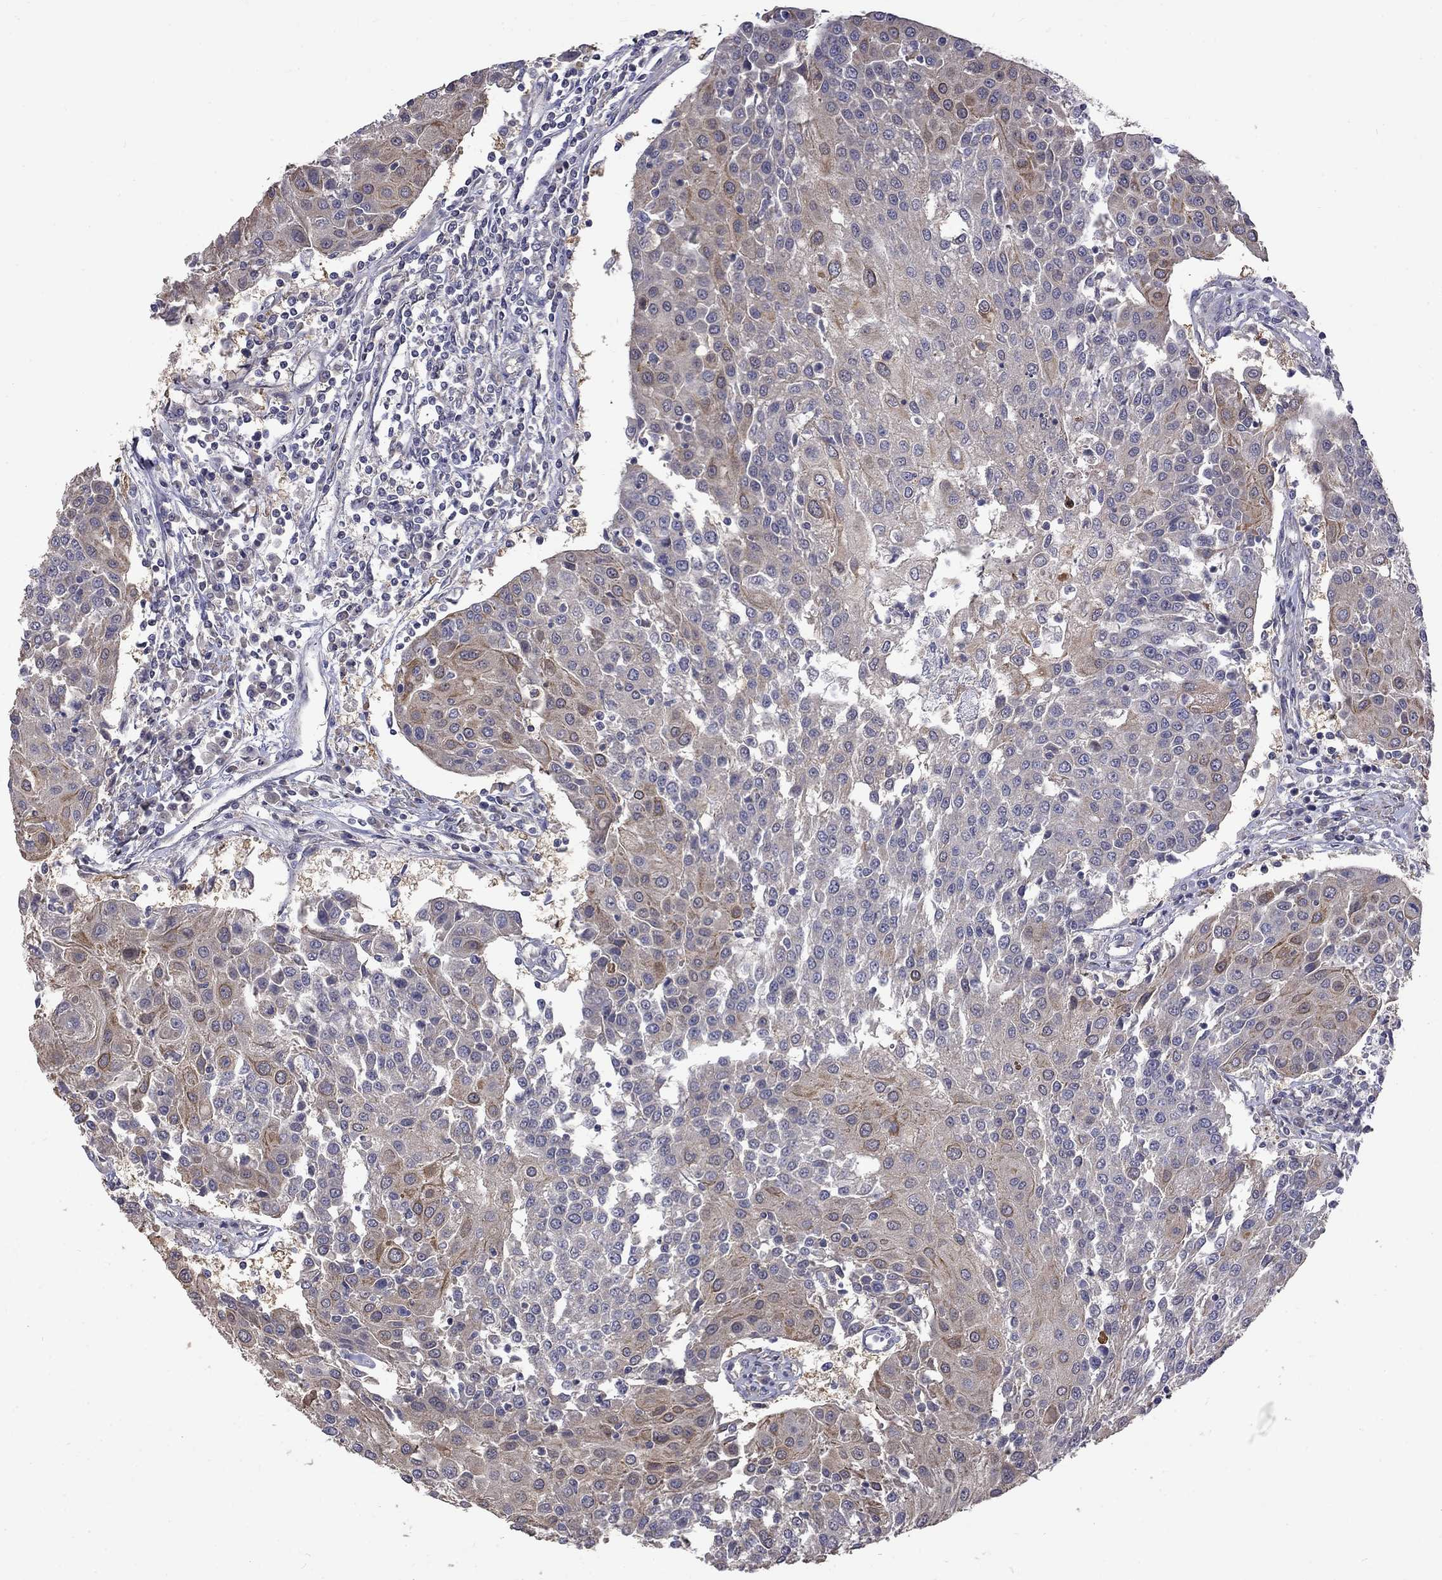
{"staining": {"intensity": "moderate", "quantity": "<25%", "location": "cytoplasmic/membranous"}, "tissue": "urothelial cancer", "cell_type": "Tumor cells", "image_type": "cancer", "snomed": [{"axis": "morphology", "description": "Urothelial carcinoma, High grade"}, {"axis": "topography", "description": "Urinary bladder"}], "caption": "Approximately <25% of tumor cells in urothelial cancer display moderate cytoplasmic/membranous protein staining as visualized by brown immunohistochemical staining.", "gene": "SLC39A14", "patient": {"sex": "female", "age": 85}}